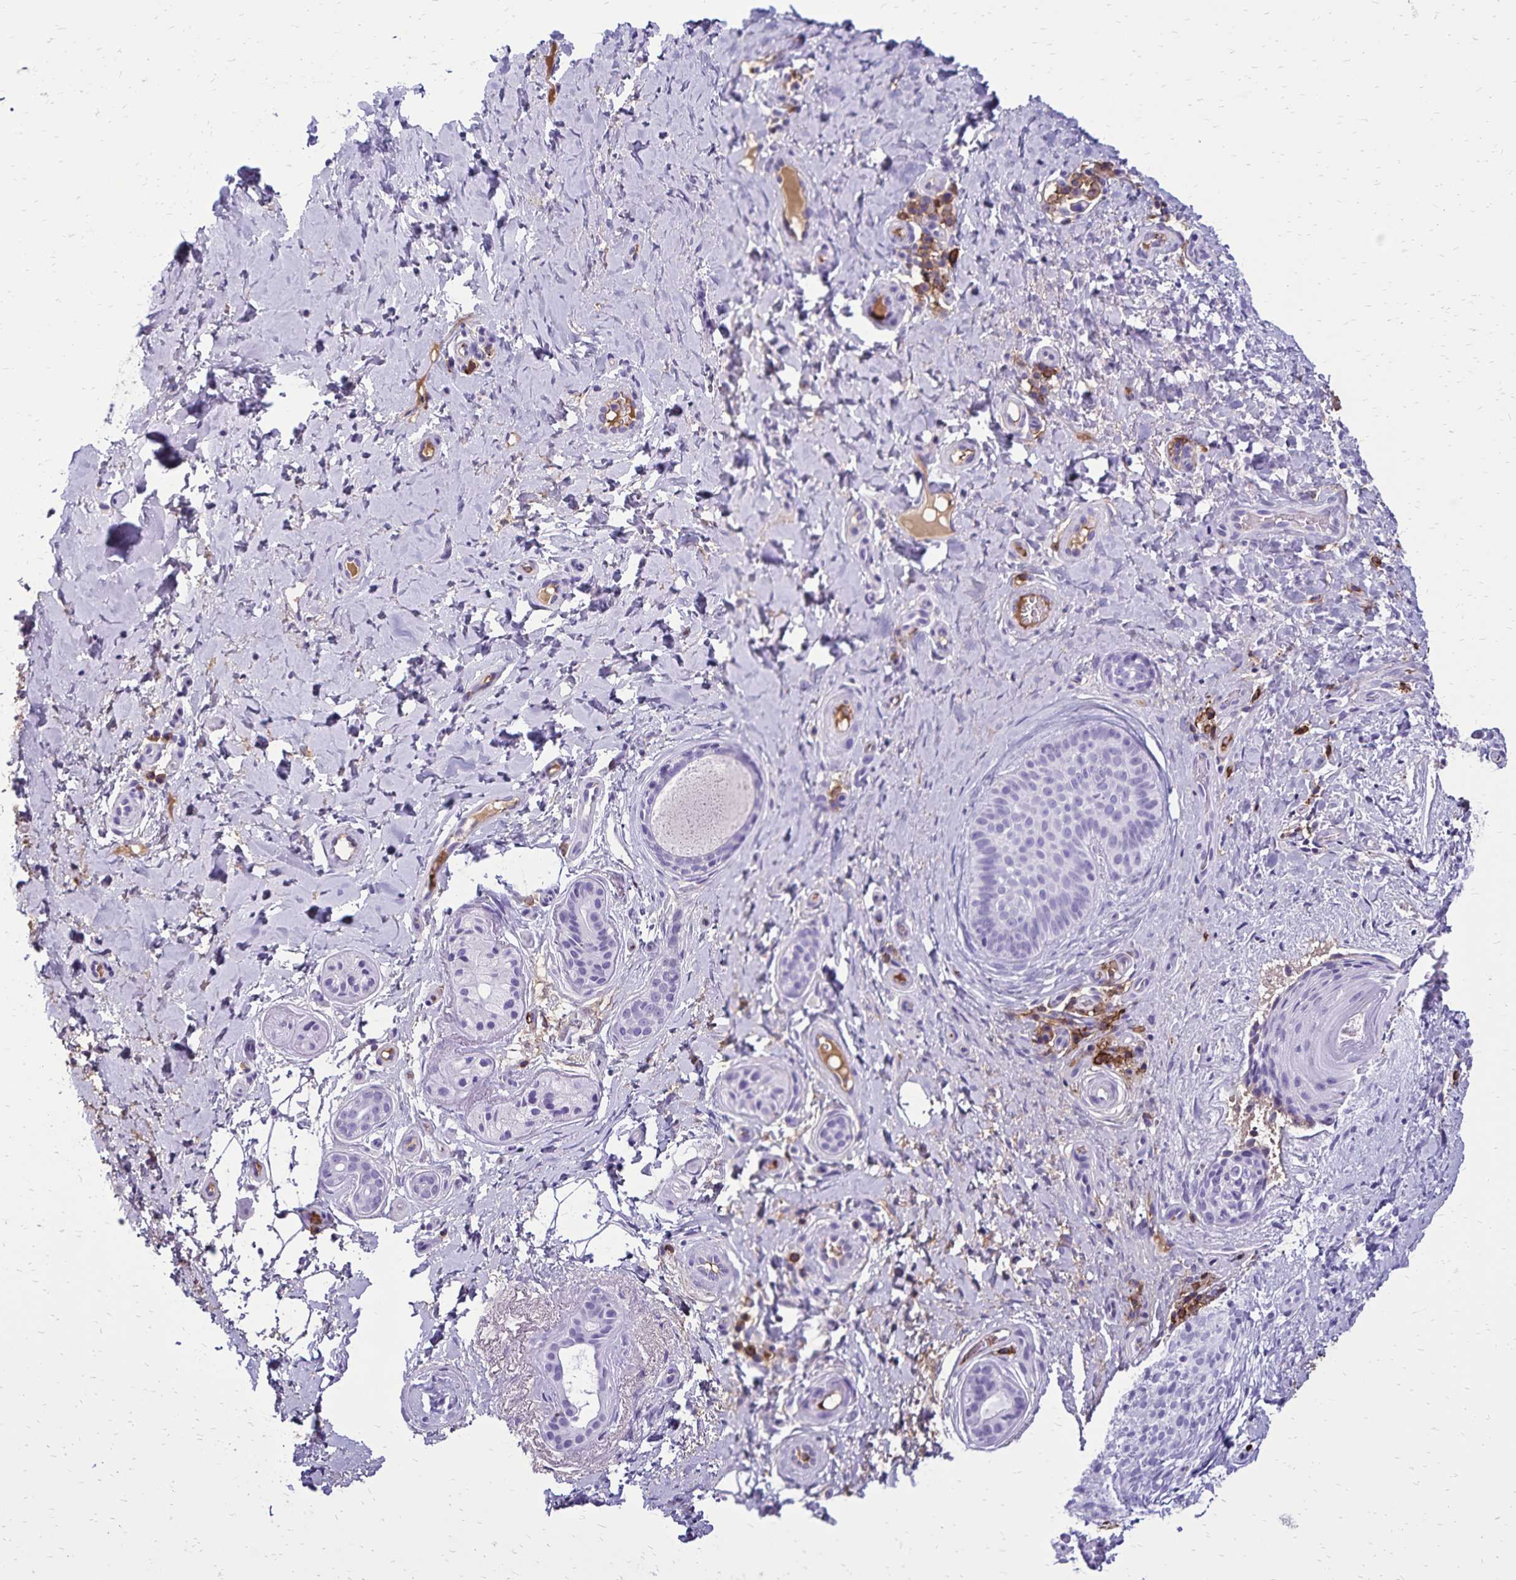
{"staining": {"intensity": "negative", "quantity": "none", "location": "none"}, "tissue": "skin cancer", "cell_type": "Tumor cells", "image_type": "cancer", "snomed": [{"axis": "morphology", "description": "Basal cell carcinoma"}, {"axis": "topography", "description": "Skin"}], "caption": "DAB immunohistochemical staining of human basal cell carcinoma (skin) exhibits no significant expression in tumor cells. (DAB (3,3'-diaminobenzidine) immunohistochemistry (IHC) with hematoxylin counter stain).", "gene": "CD27", "patient": {"sex": "male", "age": 89}}